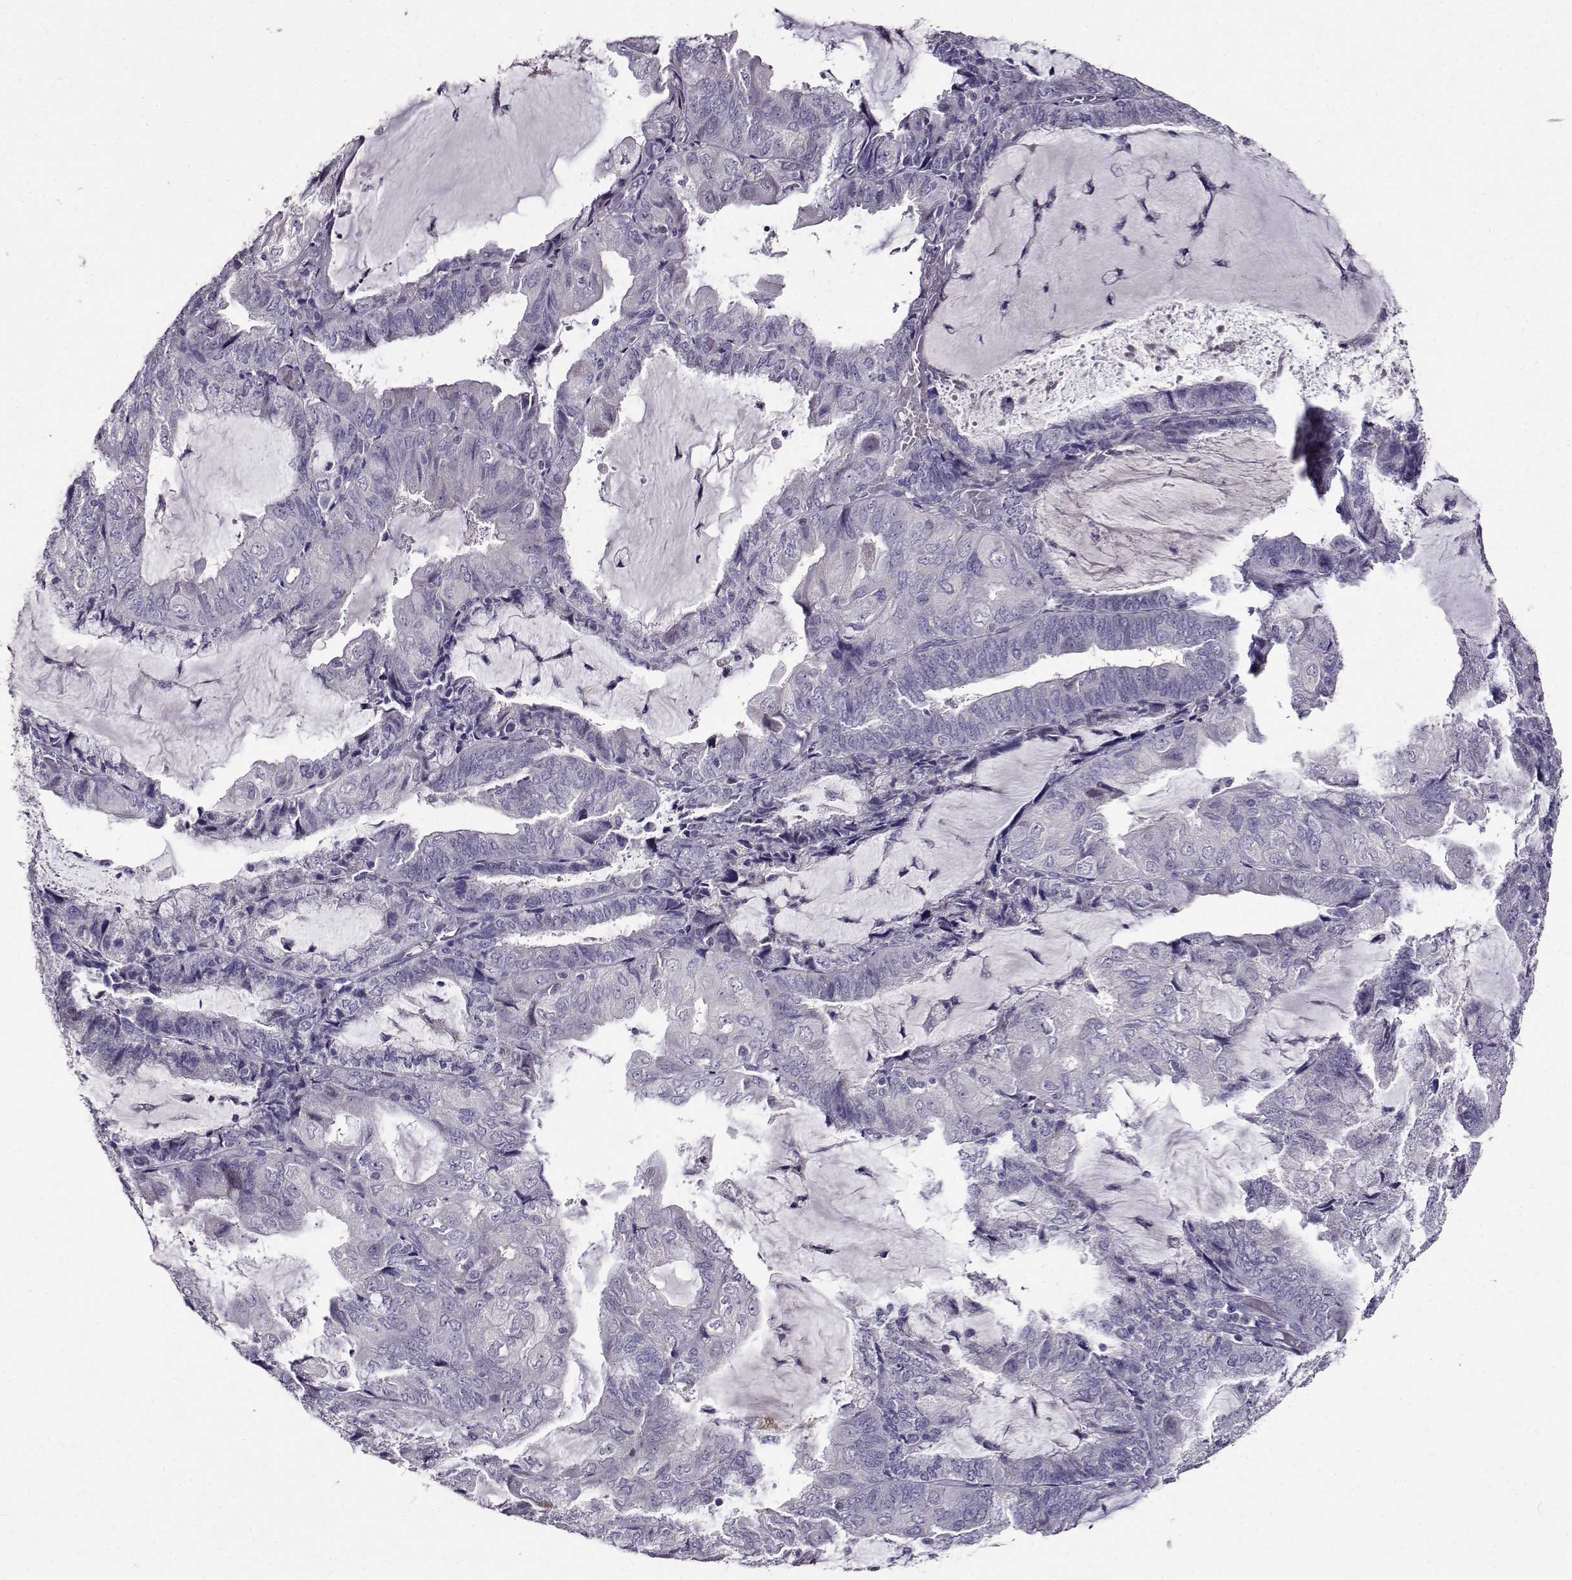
{"staining": {"intensity": "negative", "quantity": "none", "location": "none"}, "tissue": "endometrial cancer", "cell_type": "Tumor cells", "image_type": "cancer", "snomed": [{"axis": "morphology", "description": "Adenocarcinoma, NOS"}, {"axis": "topography", "description": "Endometrium"}], "caption": "Human endometrial cancer (adenocarcinoma) stained for a protein using immunohistochemistry (IHC) reveals no expression in tumor cells.", "gene": "PAEP", "patient": {"sex": "female", "age": 81}}